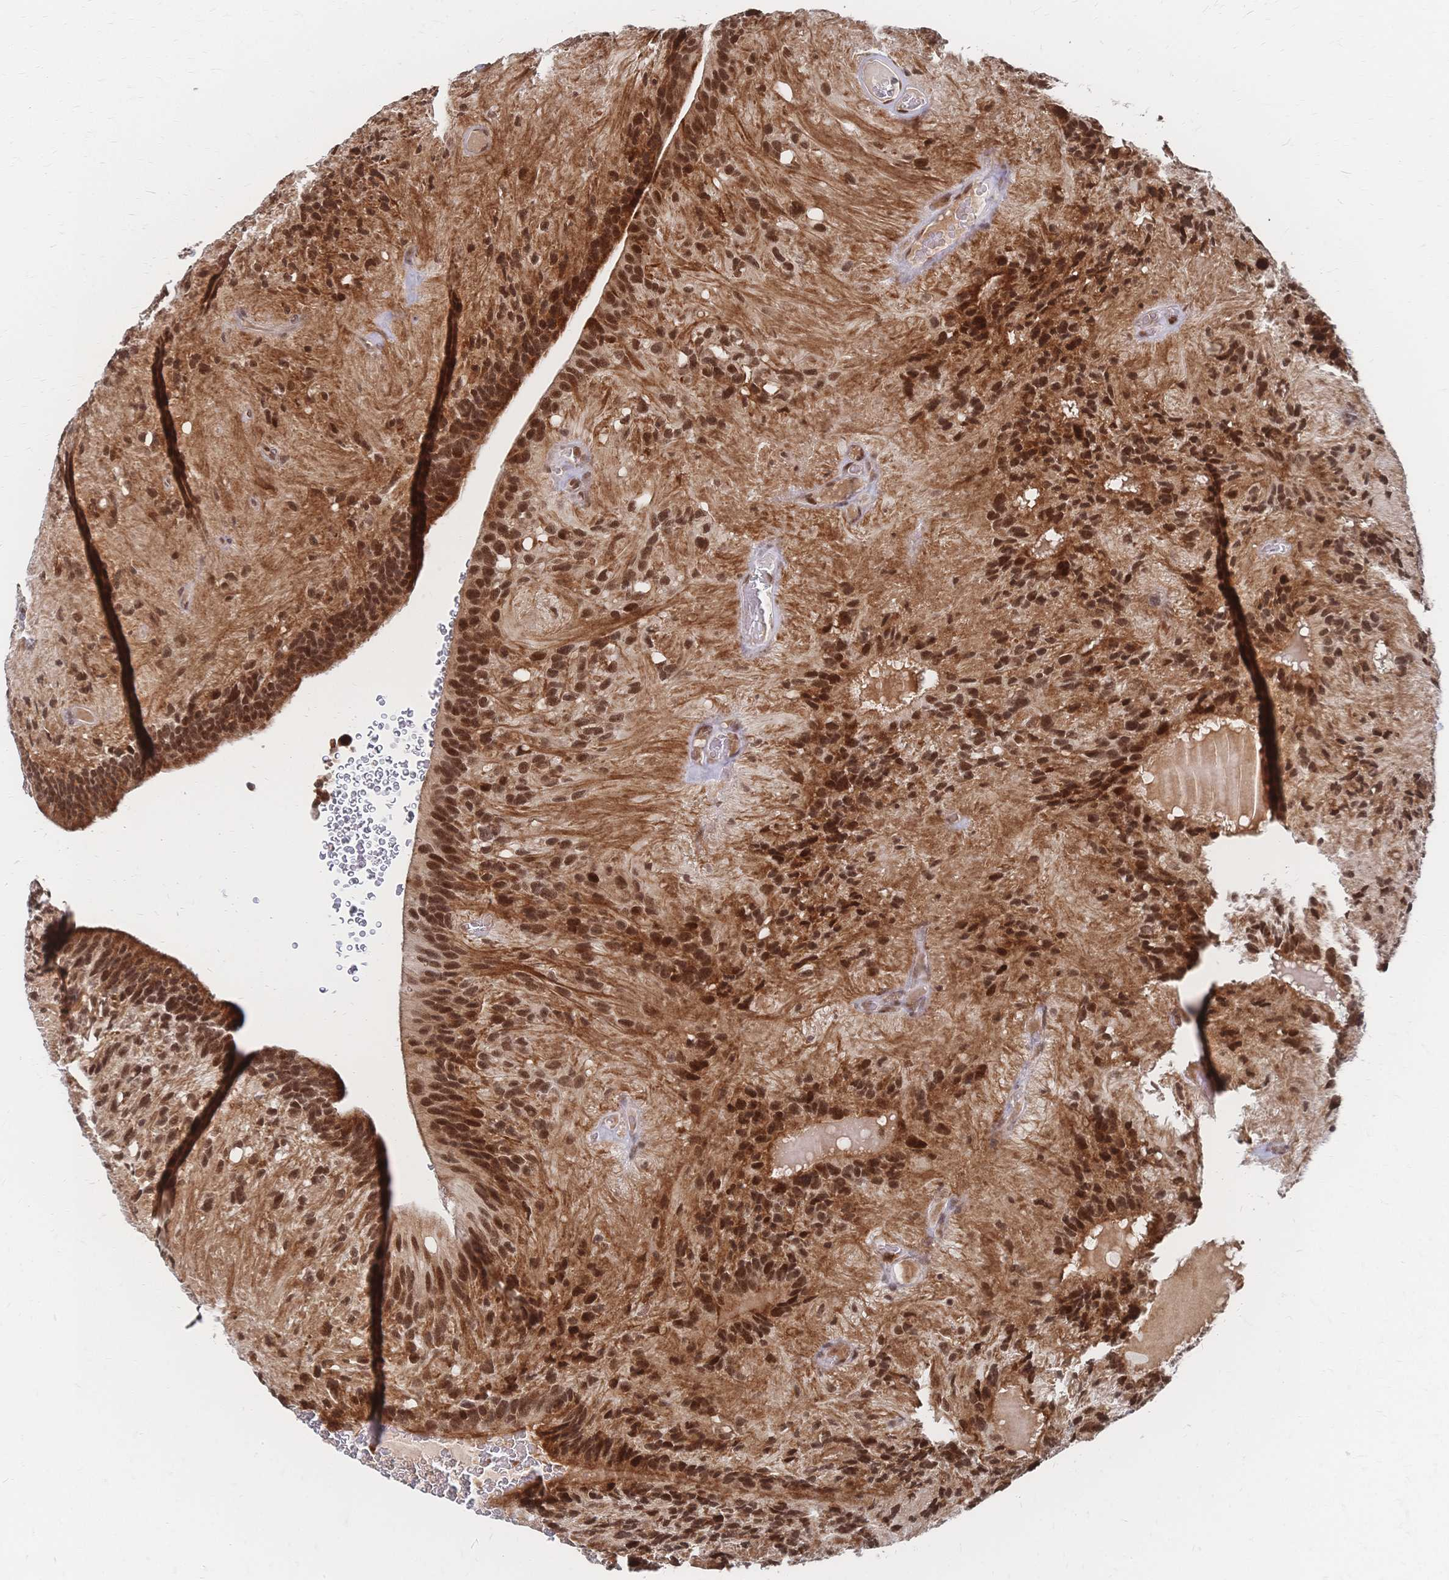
{"staining": {"intensity": "strong", "quantity": ">75%", "location": "nuclear"}, "tissue": "glioma", "cell_type": "Tumor cells", "image_type": "cancer", "snomed": [{"axis": "morphology", "description": "Glioma, malignant, Low grade"}, {"axis": "topography", "description": "Brain"}], "caption": "DAB immunohistochemical staining of human malignant glioma (low-grade) demonstrates strong nuclear protein staining in approximately >75% of tumor cells.", "gene": "NELFA", "patient": {"sex": "male", "age": 31}}